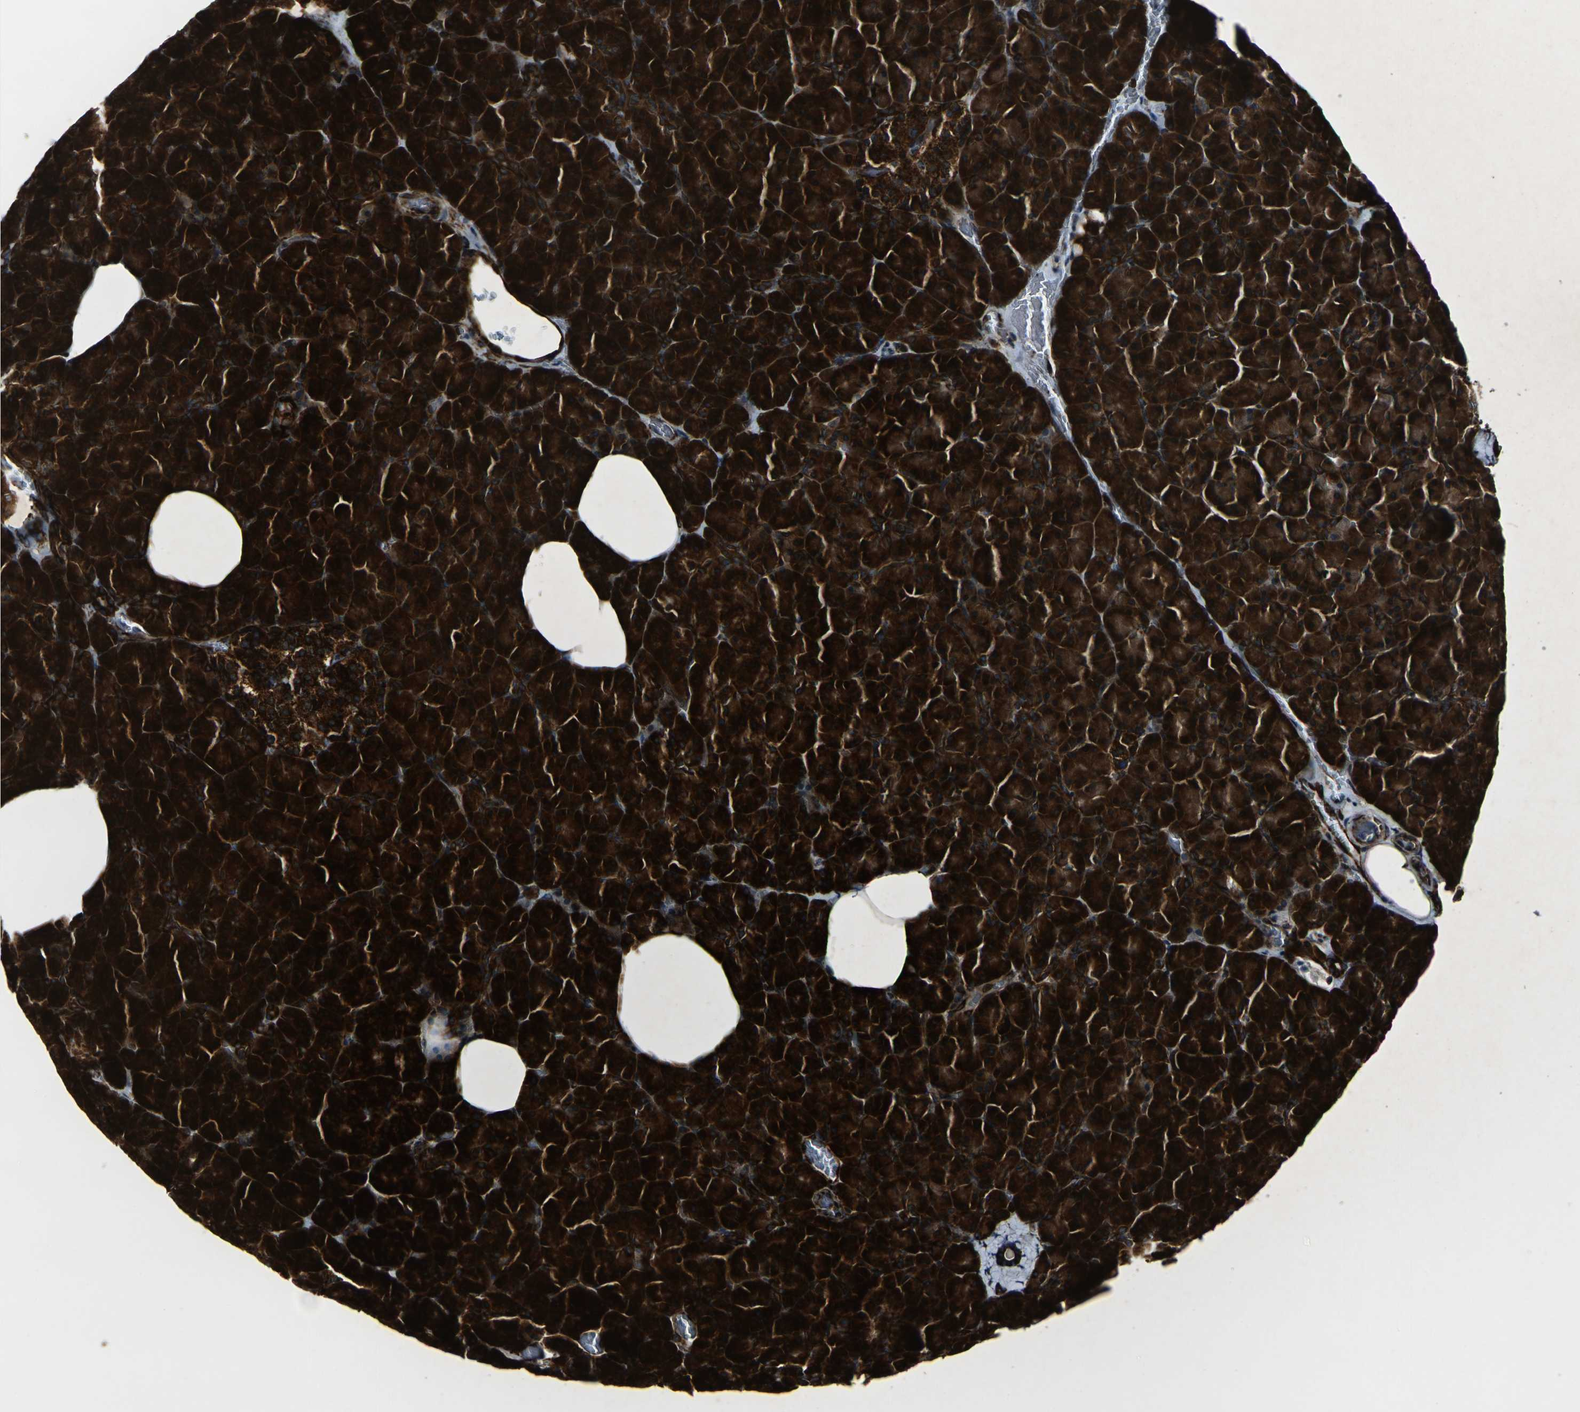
{"staining": {"intensity": "strong", "quantity": ">75%", "location": "cytoplasmic/membranous"}, "tissue": "pancreas", "cell_type": "Exocrine glandular cells", "image_type": "normal", "snomed": [{"axis": "morphology", "description": "Normal tissue, NOS"}, {"axis": "topography", "description": "Pancreas"}], "caption": "DAB immunohistochemical staining of unremarkable pancreas exhibits strong cytoplasmic/membranous protein positivity in about >75% of exocrine glandular cells. Immunohistochemistry (ihc) stains the protein in brown and the nuclei are stained blue.", "gene": "MARCHF2", "patient": {"sex": "female", "age": 35}}